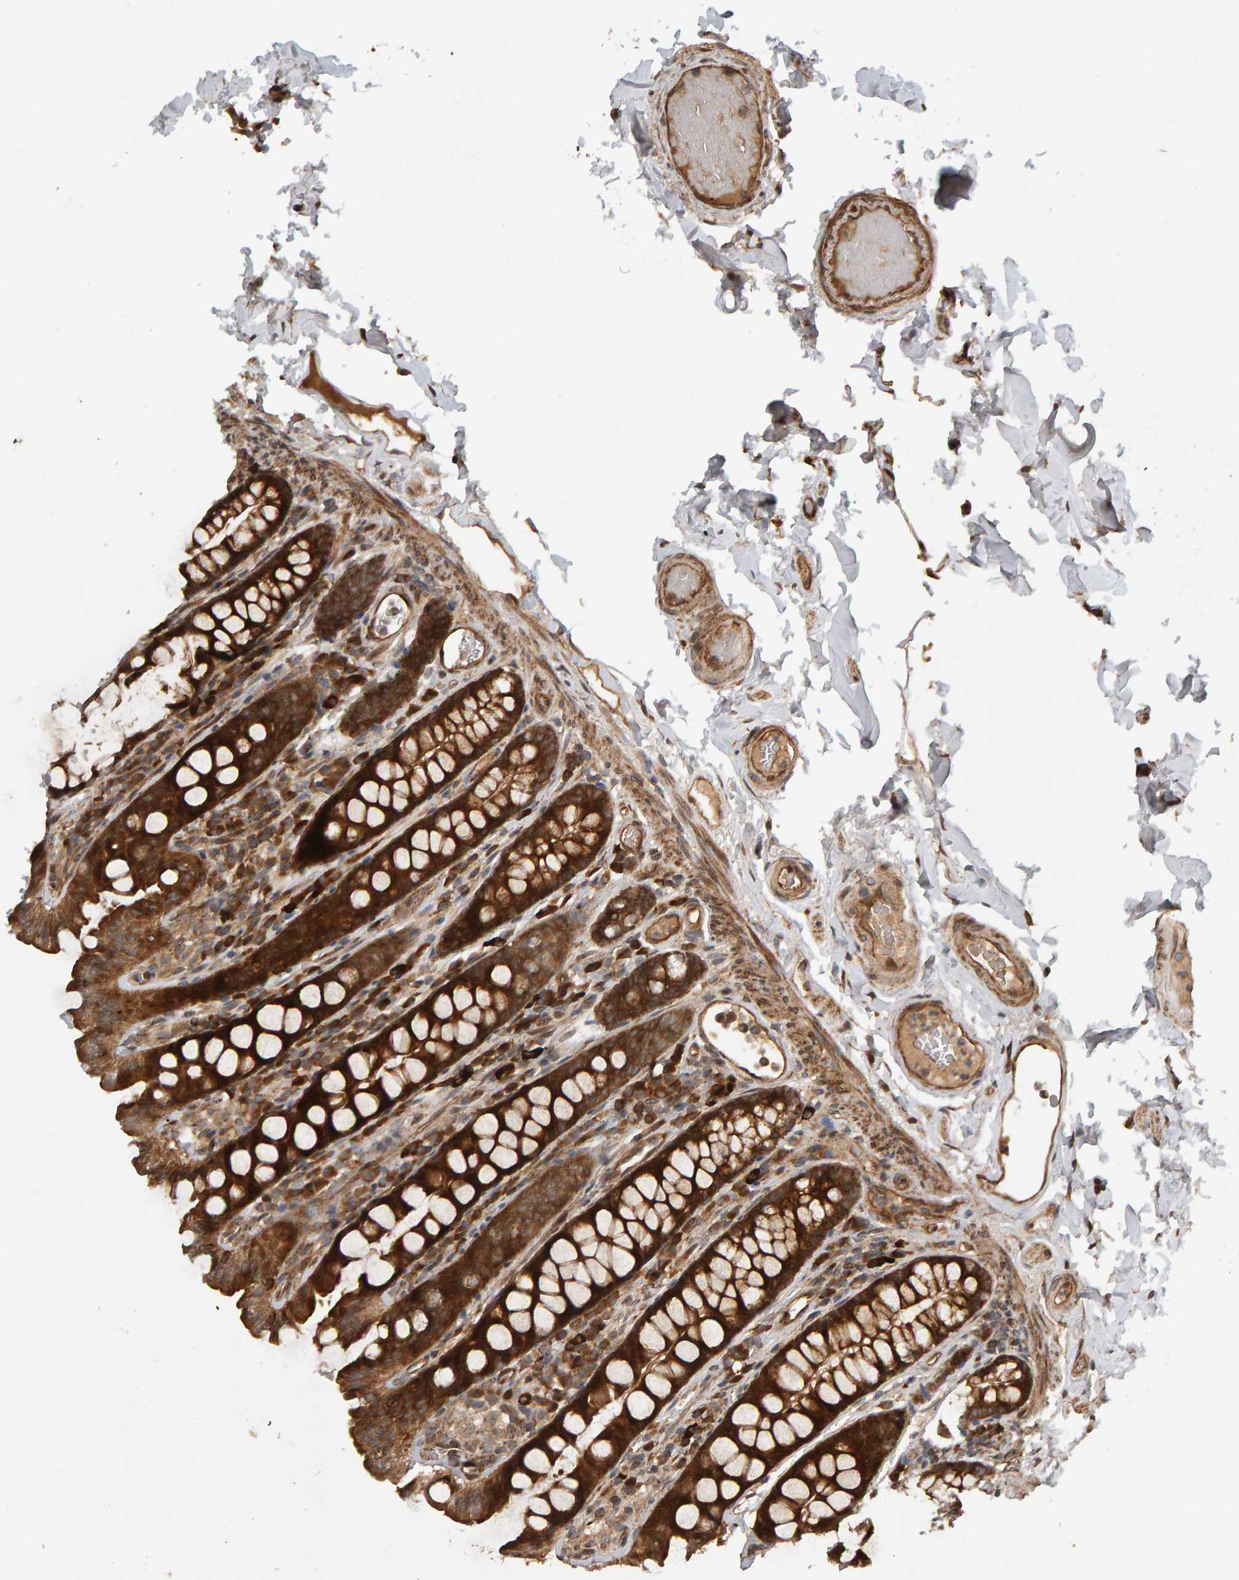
{"staining": {"intensity": "moderate", "quantity": ">75%", "location": "cytoplasmic/membranous"}, "tissue": "colon", "cell_type": "Endothelial cells", "image_type": "normal", "snomed": [{"axis": "morphology", "description": "Normal tissue, NOS"}, {"axis": "topography", "description": "Colon"}, {"axis": "topography", "description": "Peripheral nerve tissue"}], "caption": "Protein expression analysis of benign colon displays moderate cytoplasmic/membranous positivity in approximately >75% of endothelial cells.", "gene": "ZFAND1", "patient": {"sex": "female", "age": 61}}